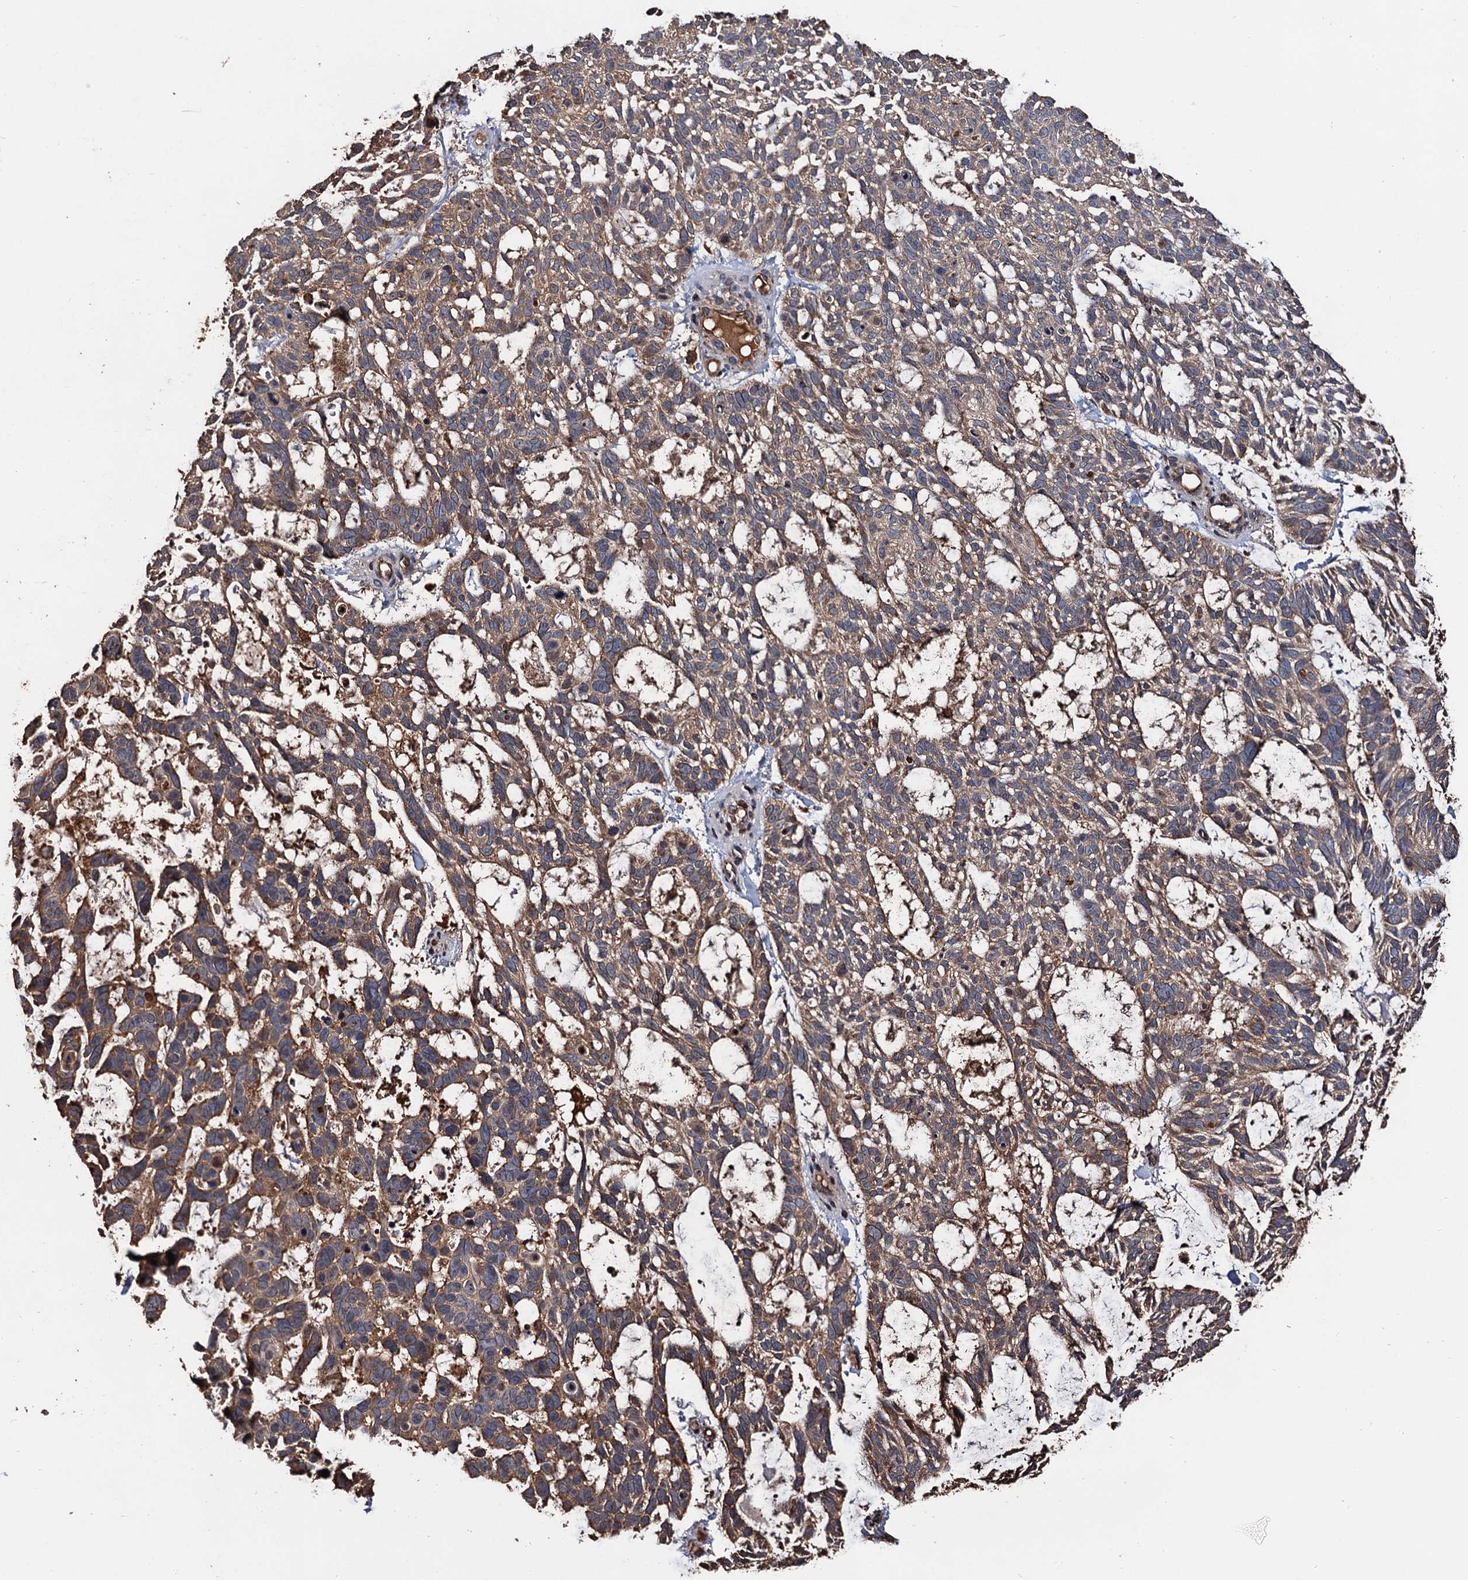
{"staining": {"intensity": "moderate", "quantity": ">75%", "location": "cytoplasmic/membranous"}, "tissue": "skin cancer", "cell_type": "Tumor cells", "image_type": "cancer", "snomed": [{"axis": "morphology", "description": "Basal cell carcinoma"}, {"axis": "topography", "description": "Skin"}], "caption": "Human skin cancer stained with a protein marker shows moderate staining in tumor cells.", "gene": "RGS11", "patient": {"sex": "male", "age": 88}}